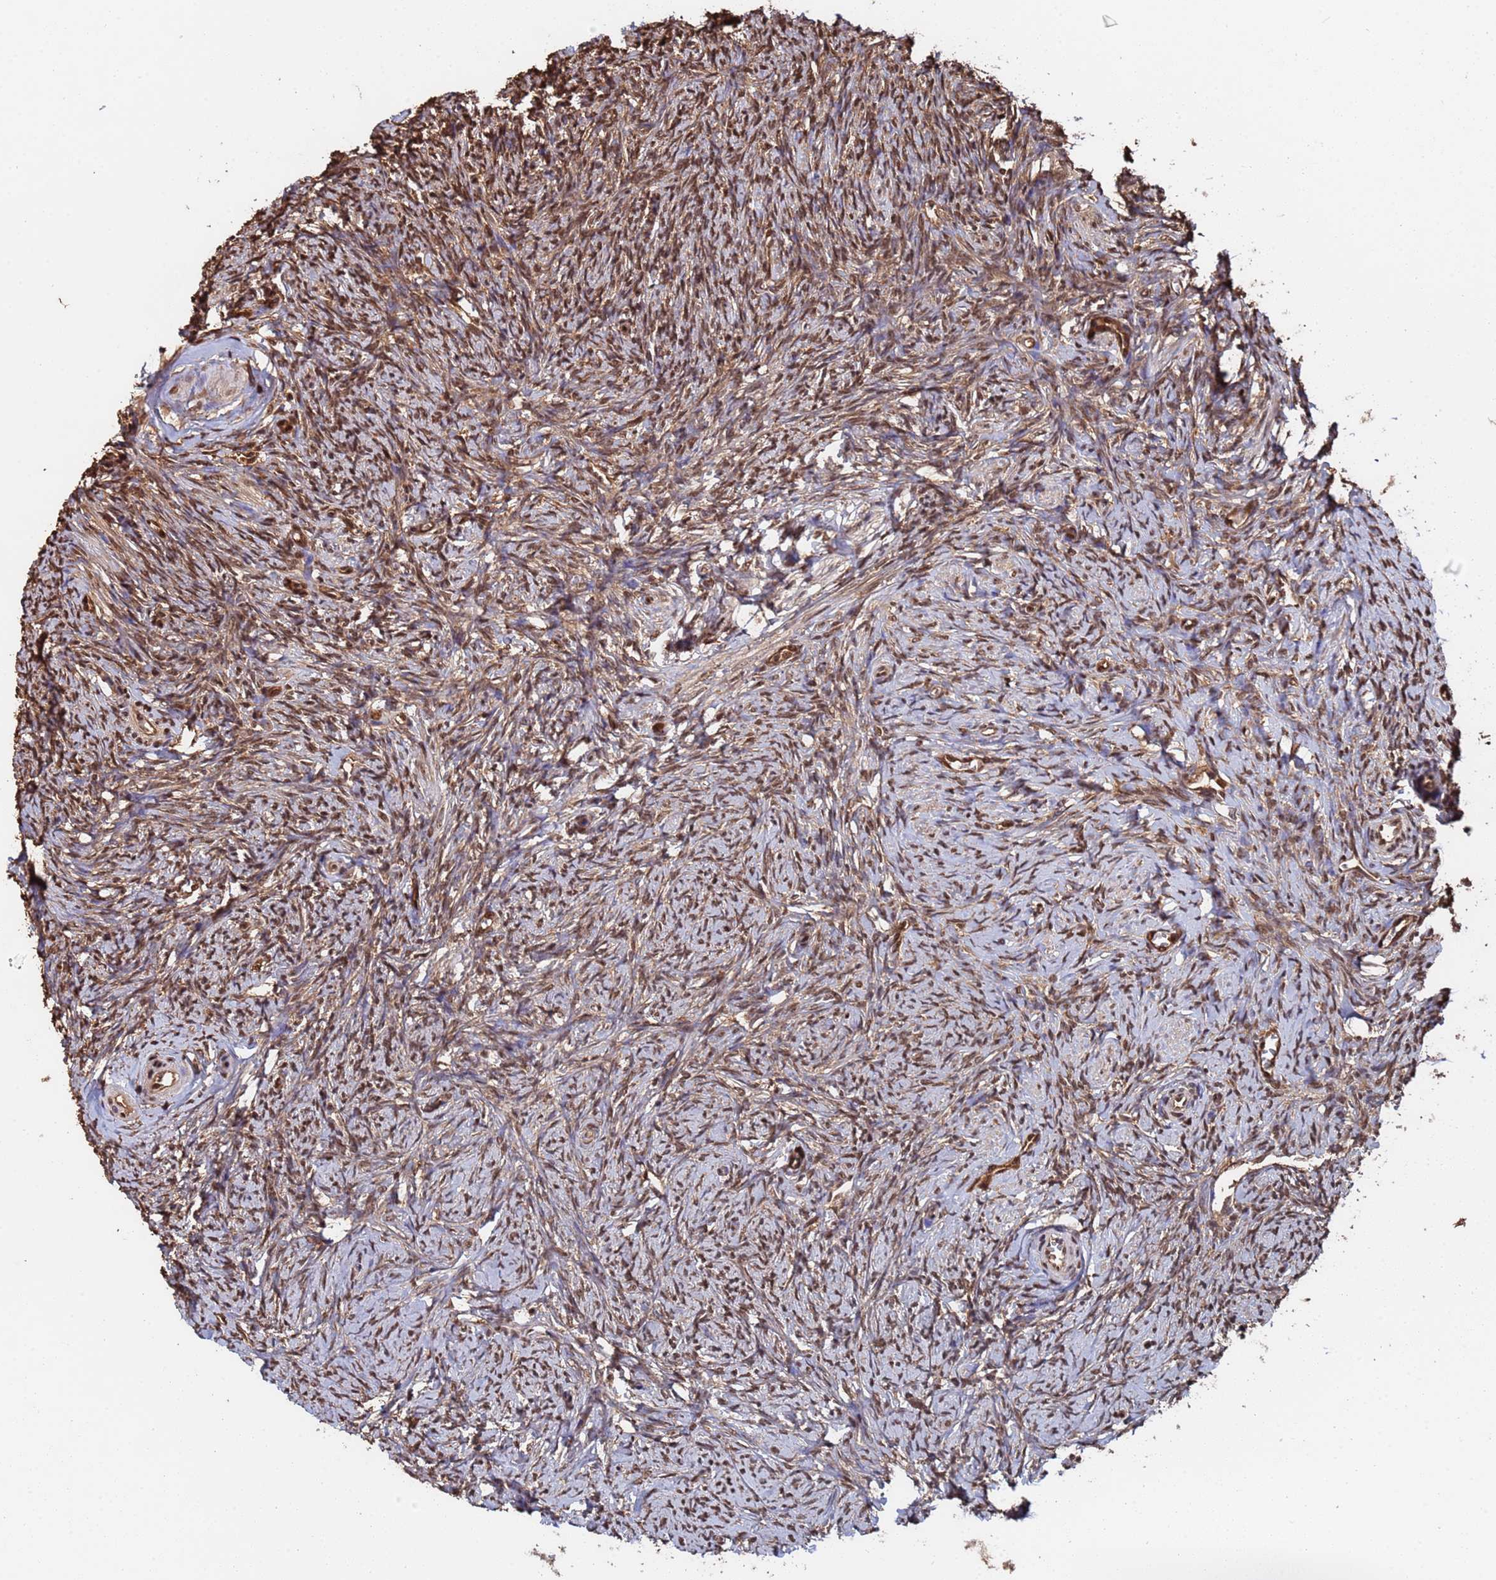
{"staining": {"intensity": "moderate", "quantity": ">75%", "location": "nuclear"}, "tissue": "ovary", "cell_type": "Follicle cells", "image_type": "normal", "snomed": [{"axis": "morphology", "description": "Normal tissue, NOS"}, {"axis": "topography", "description": "Ovary"}], "caption": "Follicle cells reveal medium levels of moderate nuclear staining in about >75% of cells in benign ovary. Using DAB (brown) and hematoxylin (blue) stains, captured at high magnification using brightfield microscopy.", "gene": "SUMO2", "patient": {"sex": "female", "age": 44}}